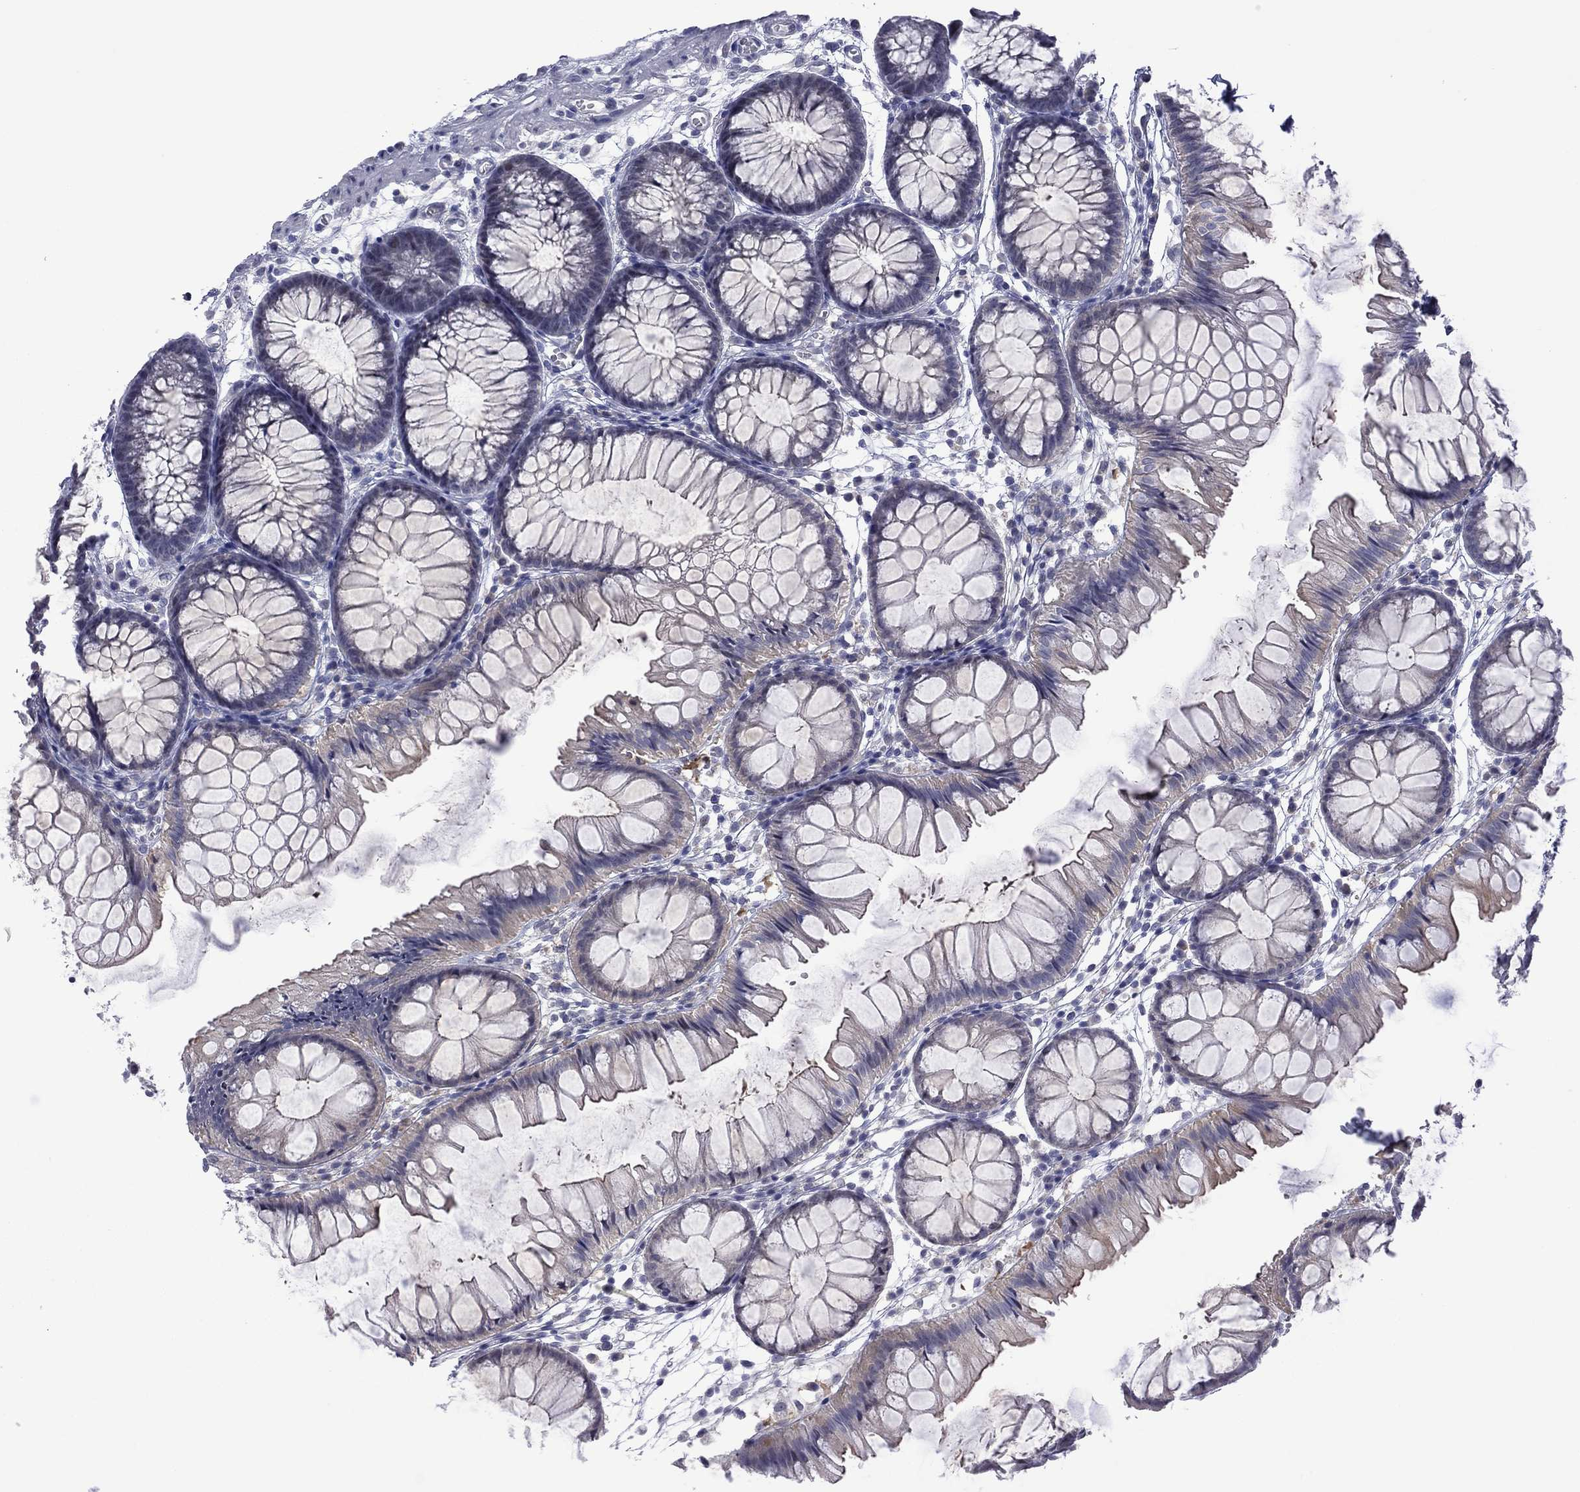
{"staining": {"intensity": "negative", "quantity": "none", "location": "none"}, "tissue": "colon", "cell_type": "Endothelial cells", "image_type": "normal", "snomed": [{"axis": "morphology", "description": "Normal tissue, NOS"}, {"axis": "morphology", "description": "Adenocarcinoma, NOS"}, {"axis": "topography", "description": "Colon"}], "caption": "This is an IHC photomicrograph of normal human colon. There is no positivity in endothelial cells.", "gene": "POU5F2", "patient": {"sex": "male", "age": 65}}